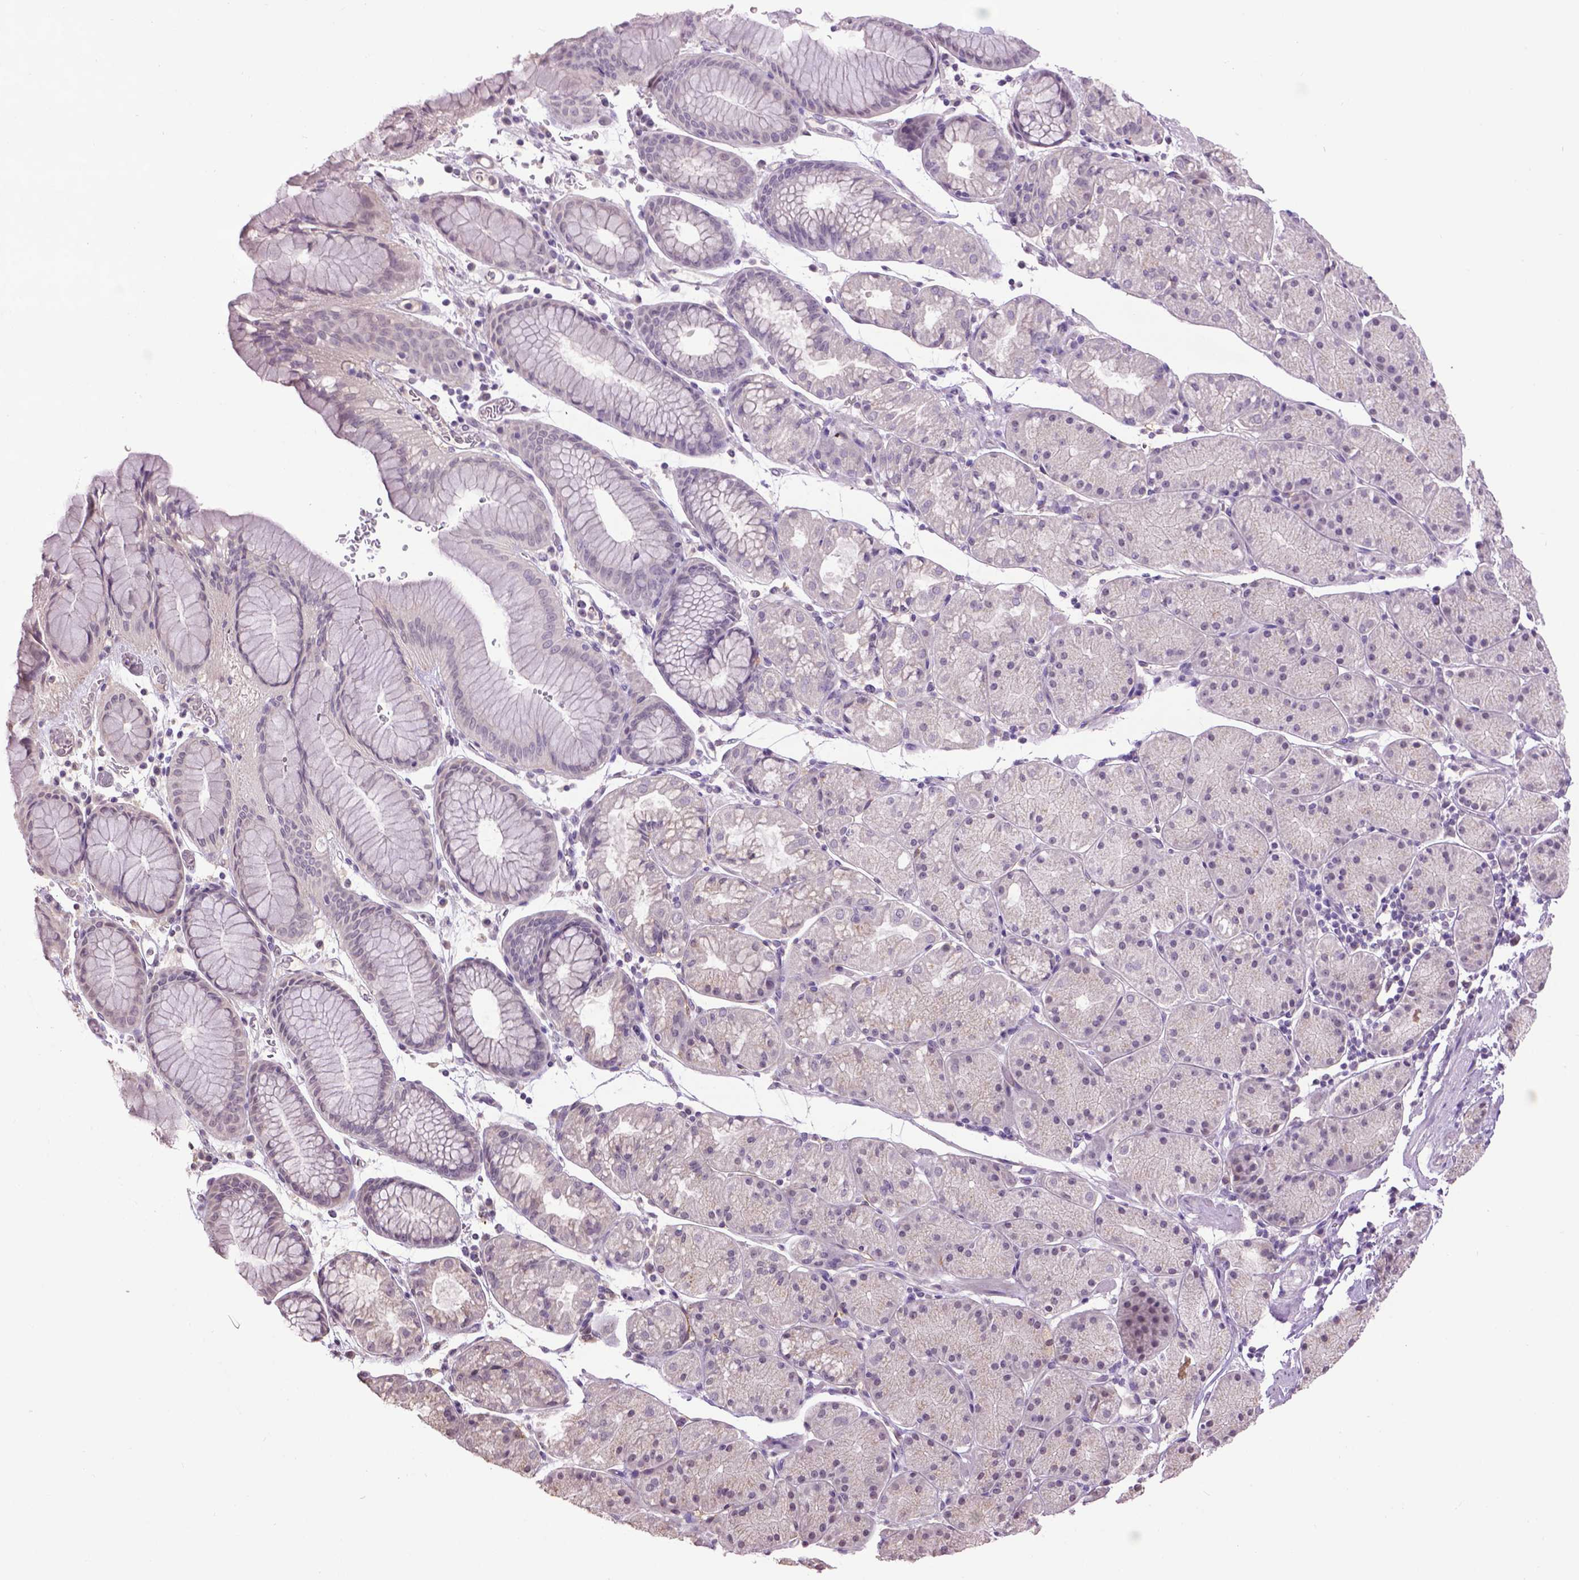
{"staining": {"intensity": "weak", "quantity": "<25%", "location": "nuclear"}, "tissue": "stomach", "cell_type": "Glandular cells", "image_type": "normal", "snomed": [{"axis": "morphology", "description": "Normal tissue, NOS"}, {"axis": "topography", "description": "Stomach, upper"}, {"axis": "topography", "description": "Stomach"}], "caption": "DAB (3,3'-diaminobenzidine) immunohistochemical staining of benign human stomach exhibits no significant staining in glandular cells.", "gene": "CPM", "patient": {"sex": "male", "age": 76}}